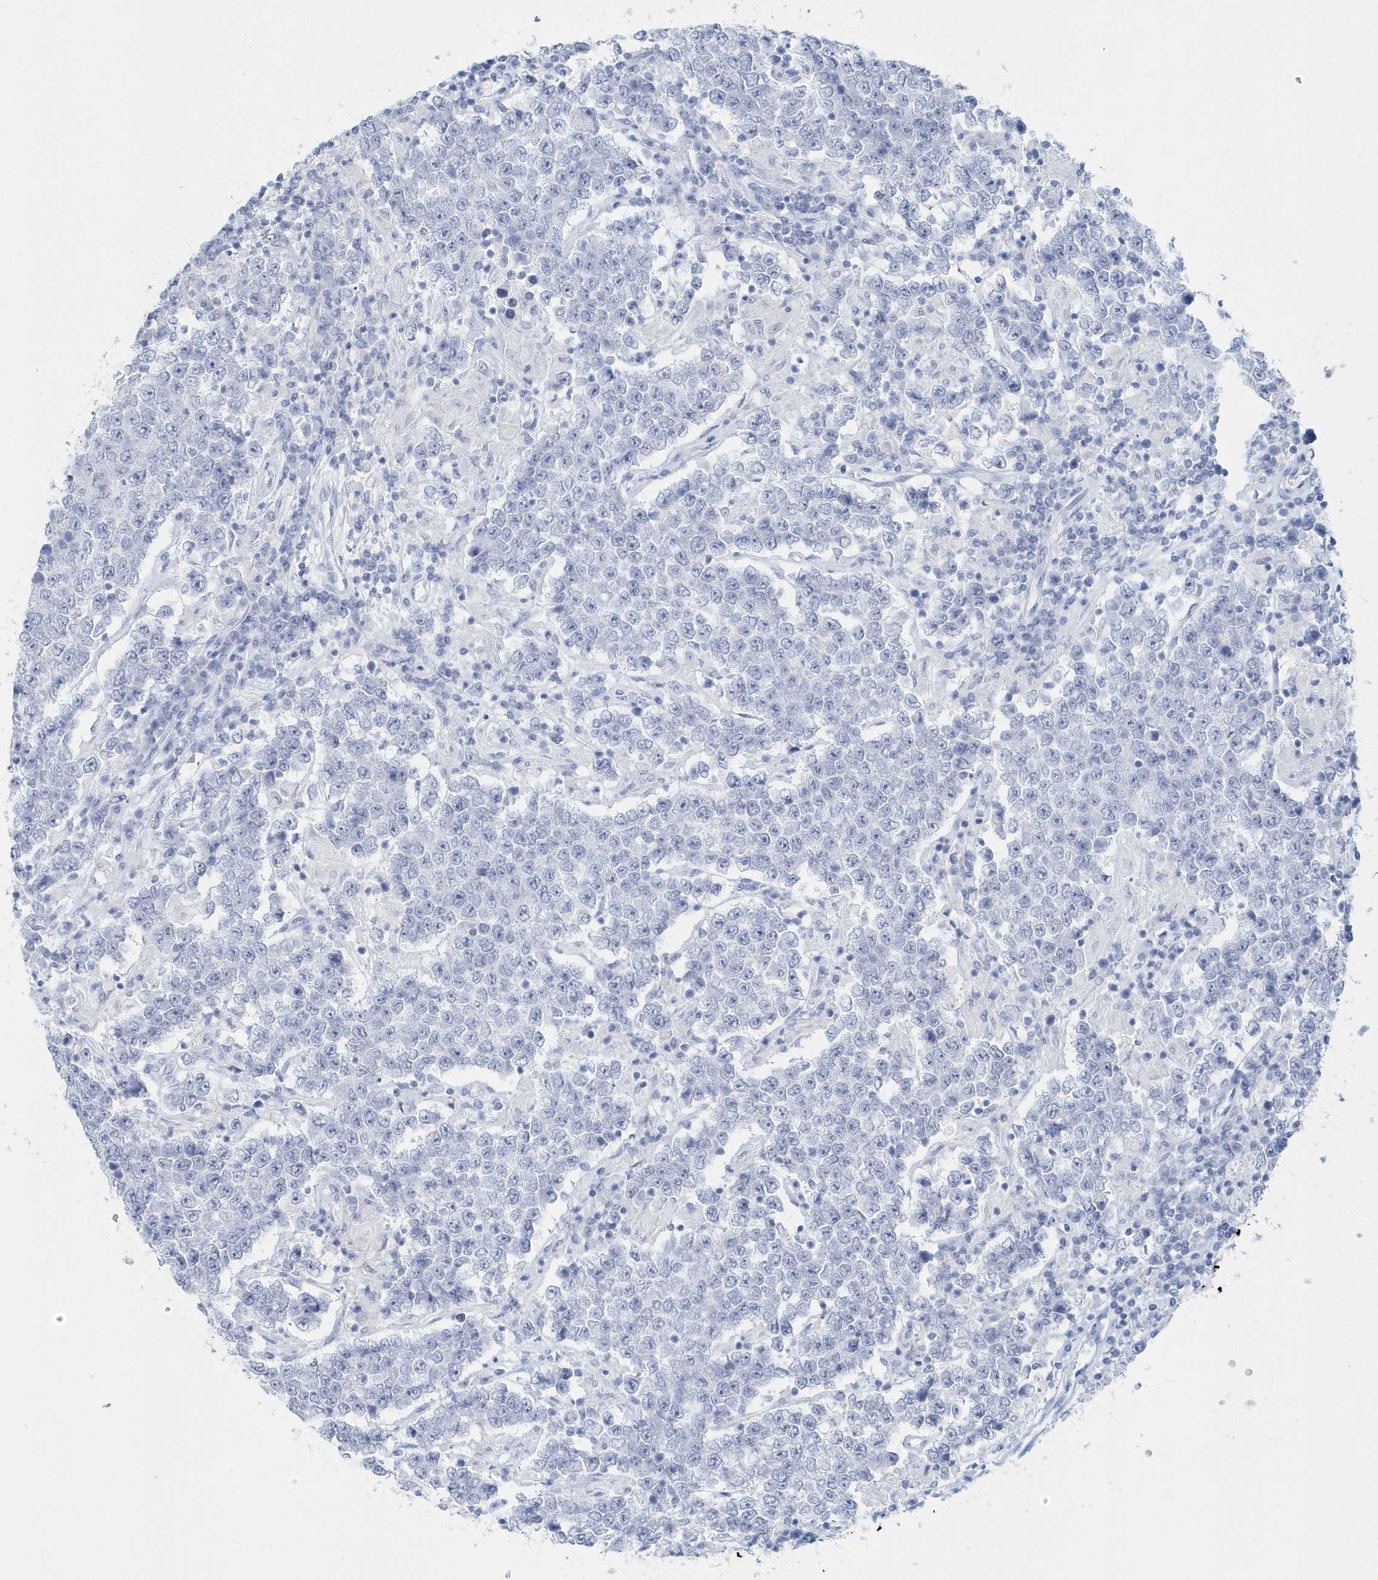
{"staining": {"intensity": "negative", "quantity": "none", "location": "none"}, "tissue": "testis cancer", "cell_type": "Tumor cells", "image_type": "cancer", "snomed": [{"axis": "morphology", "description": "Normal tissue, NOS"}, {"axis": "morphology", "description": "Urothelial carcinoma, High grade"}, {"axis": "morphology", "description": "Seminoma, NOS"}, {"axis": "morphology", "description": "Carcinoma, Embryonal, NOS"}, {"axis": "topography", "description": "Urinary bladder"}, {"axis": "topography", "description": "Testis"}], "caption": "Testis embryonal carcinoma stained for a protein using immunohistochemistry reveals no positivity tumor cells.", "gene": "PTPRO", "patient": {"sex": "male", "age": 41}}